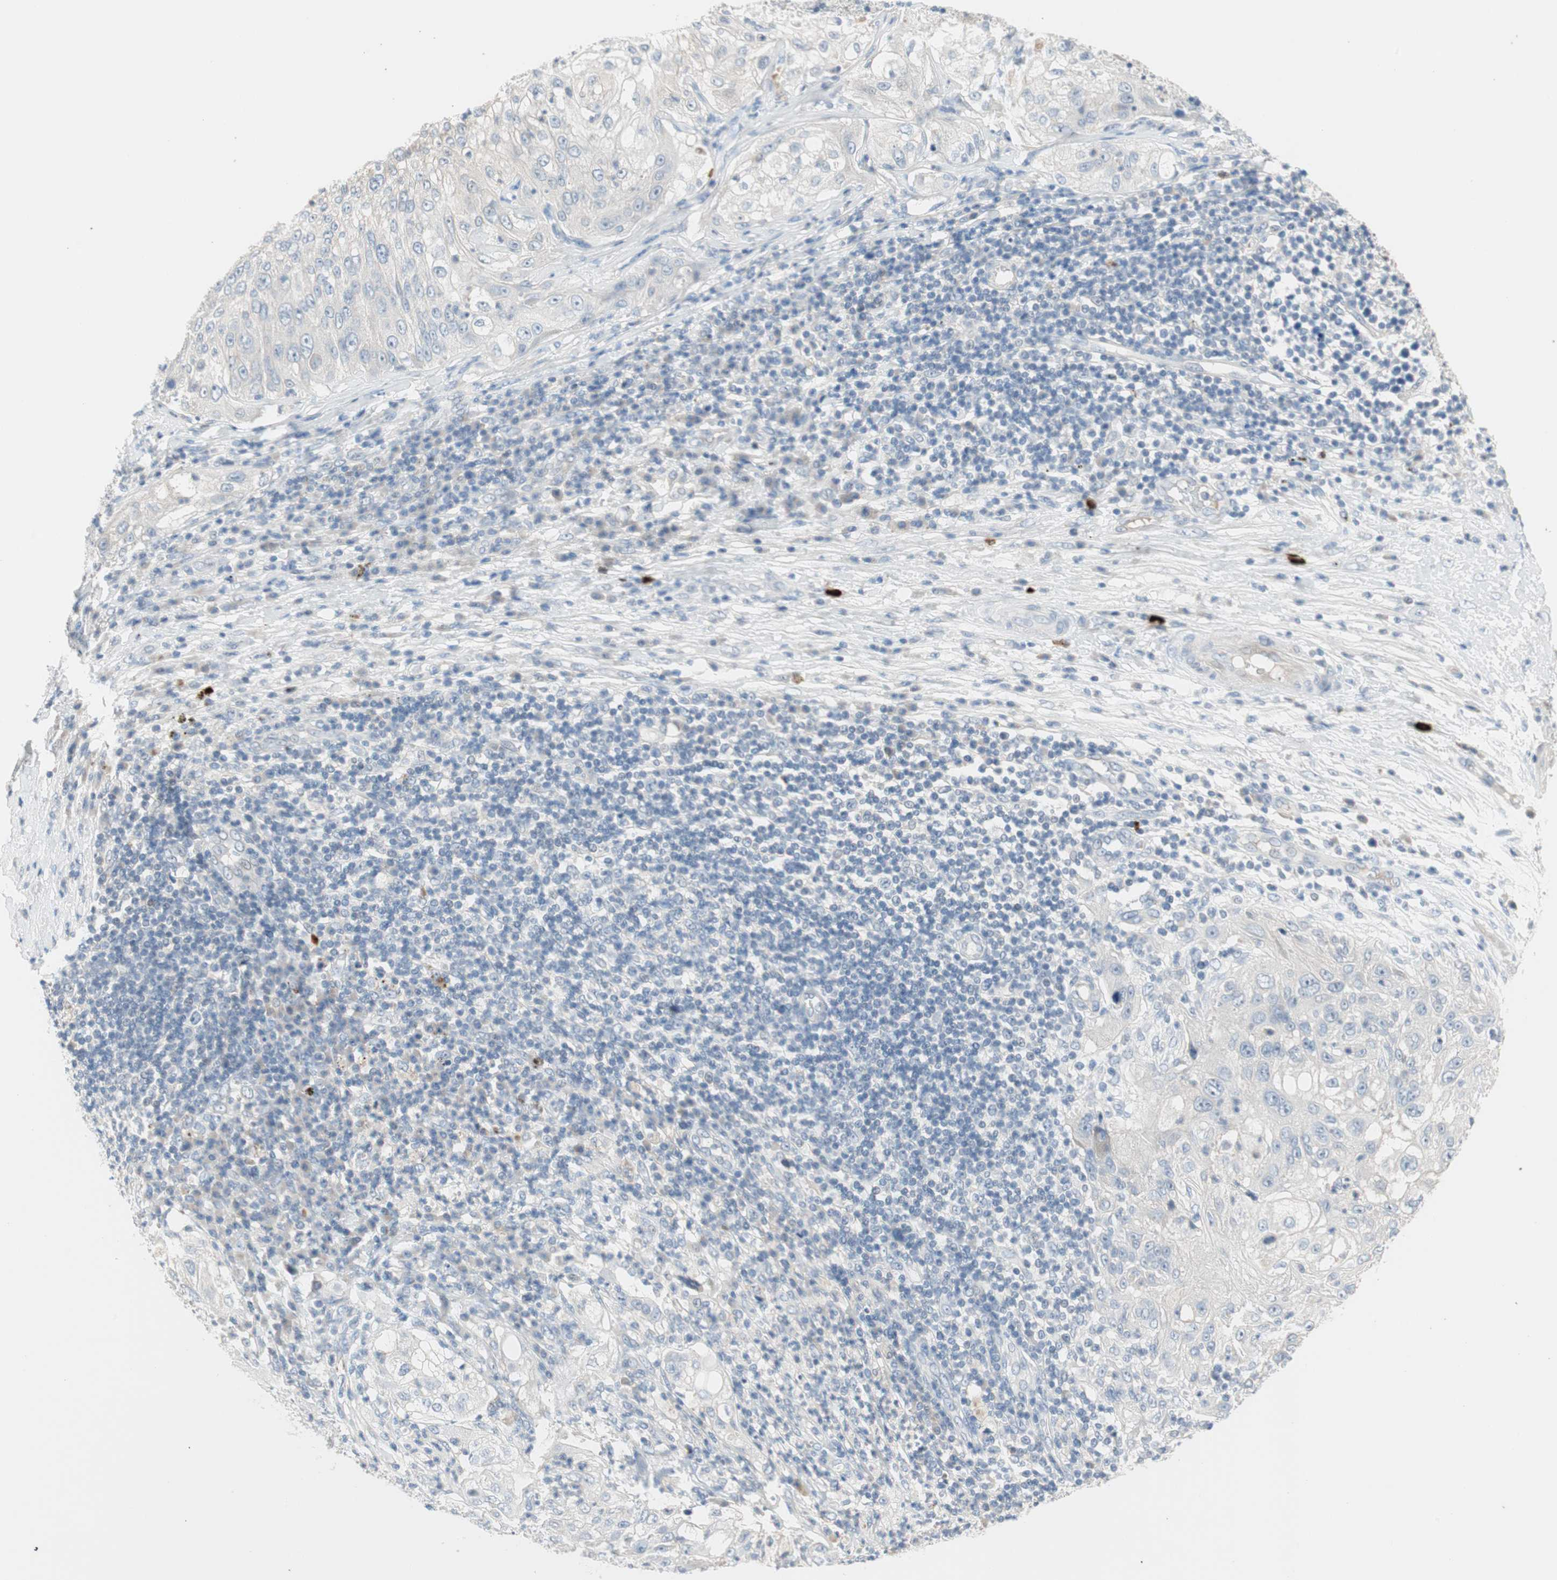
{"staining": {"intensity": "negative", "quantity": "none", "location": "none"}, "tissue": "lung cancer", "cell_type": "Tumor cells", "image_type": "cancer", "snomed": [{"axis": "morphology", "description": "Inflammation, NOS"}, {"axis": "morphology", "description": "Squamous cell carcinoma, NOS"}, {"axis": "topography", "description": "Lymph node"}, {"axis": "topography", "description": "Soft tissue"}, {"axis": "topography", "description": "Lung"}], "caption": "DAB (3,3'-diaminobenzidine) immunohistochemical staining of lung cancer (squamous cell carcinoma) displays no significant staining in tumor cells.", "gene": "PDZK1", "patient": {"sex": "male", "age": 66}}